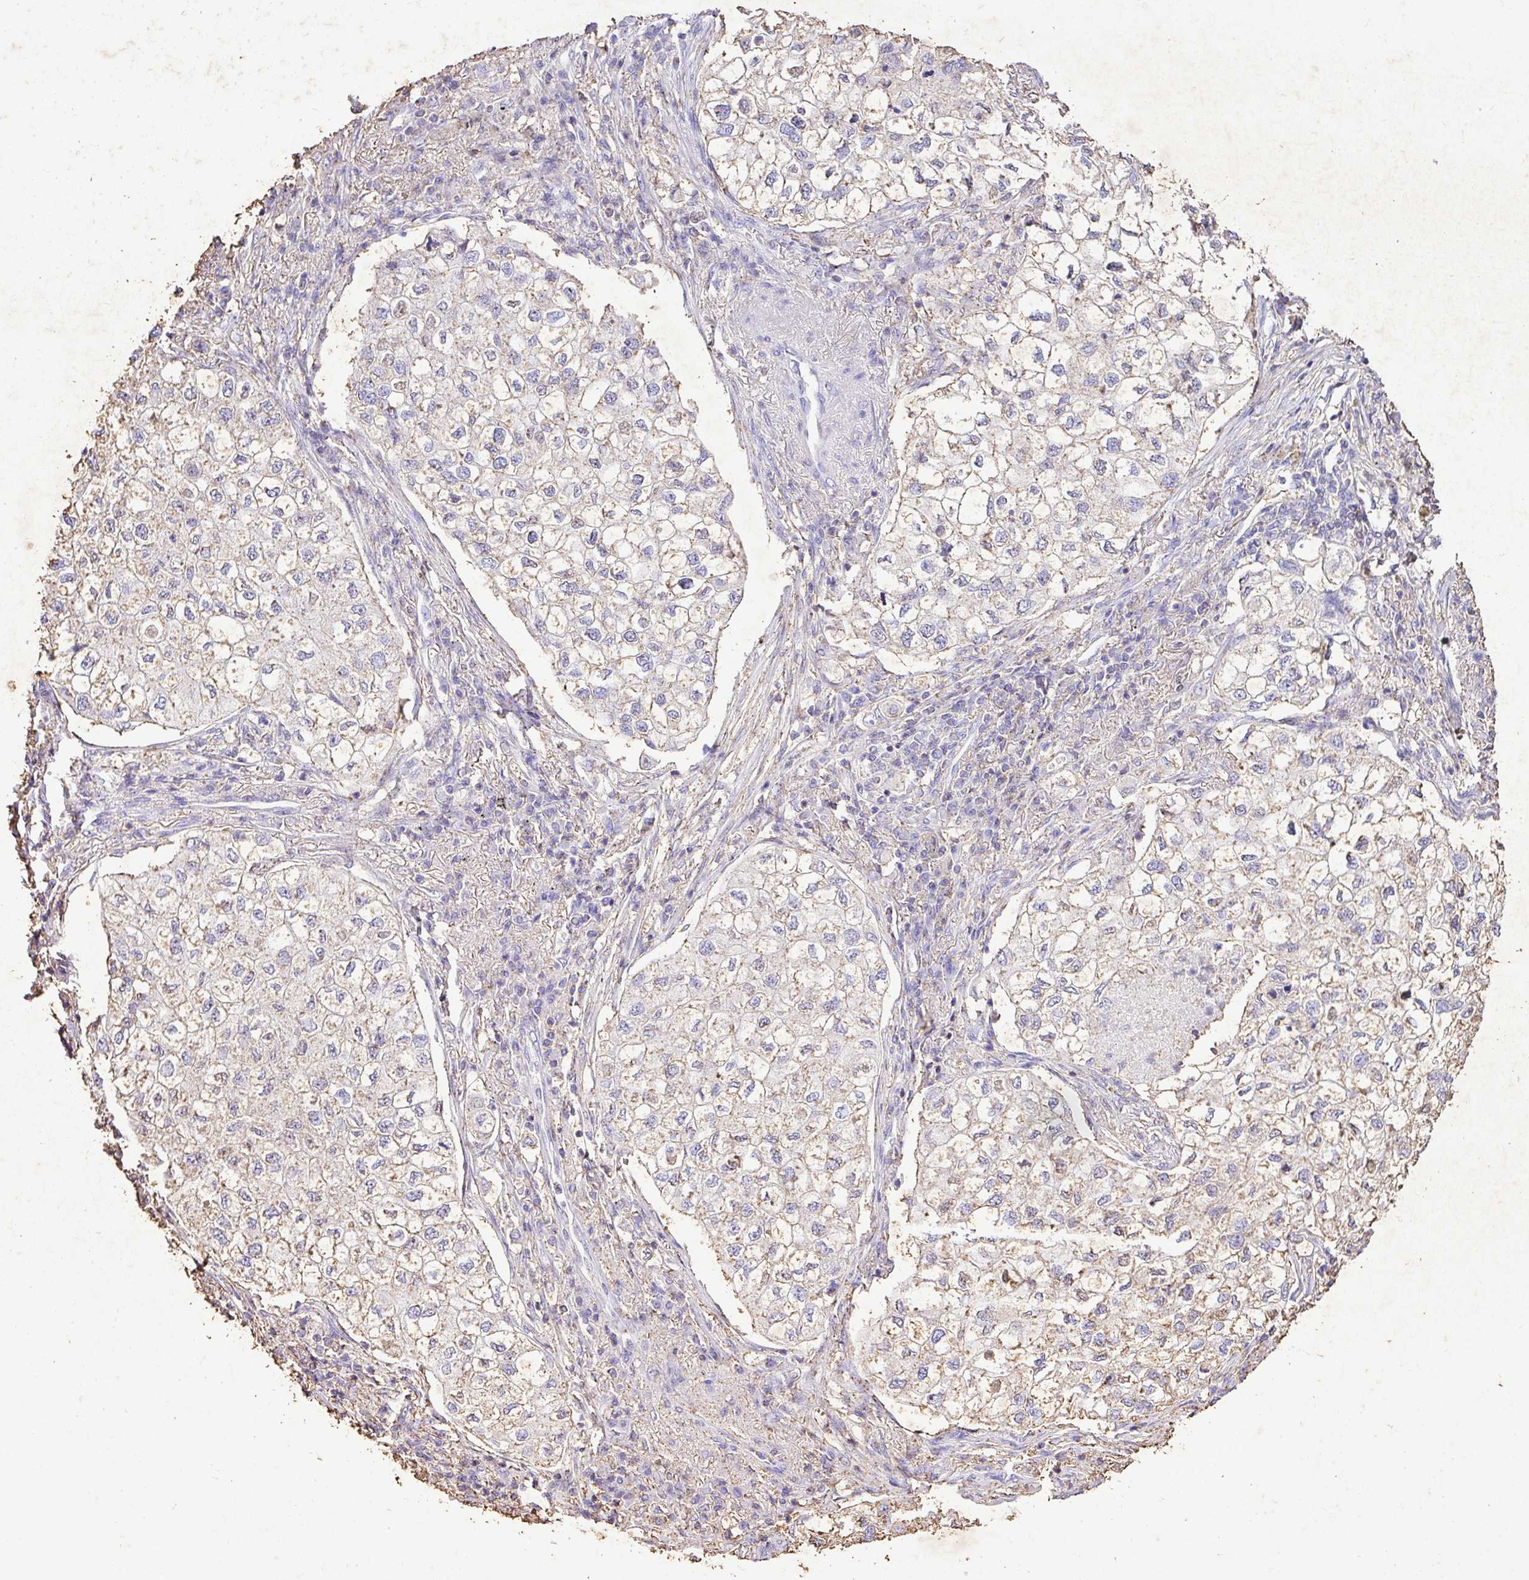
{"staining": {"intensity": "weak", "quantity": "<25%", "location": "cytoplasmic/membranous"}, "tissue": "lung cancer", "cell_type": "Tumor cells", "image_type": "cancer", "snomed": [{"axis": "morphology", "description": "Adenocarcinoma, NOS"}, {"axis": "topography", "description": "Lung"}], "caption": "Human lung cancer (adenocarcinoma) stained for a protein using immunohistochemistry demonstrates no positivity in tumor cells.", "gene": "KCNJ11", "patient": {"sex": "male", "age": 63}}